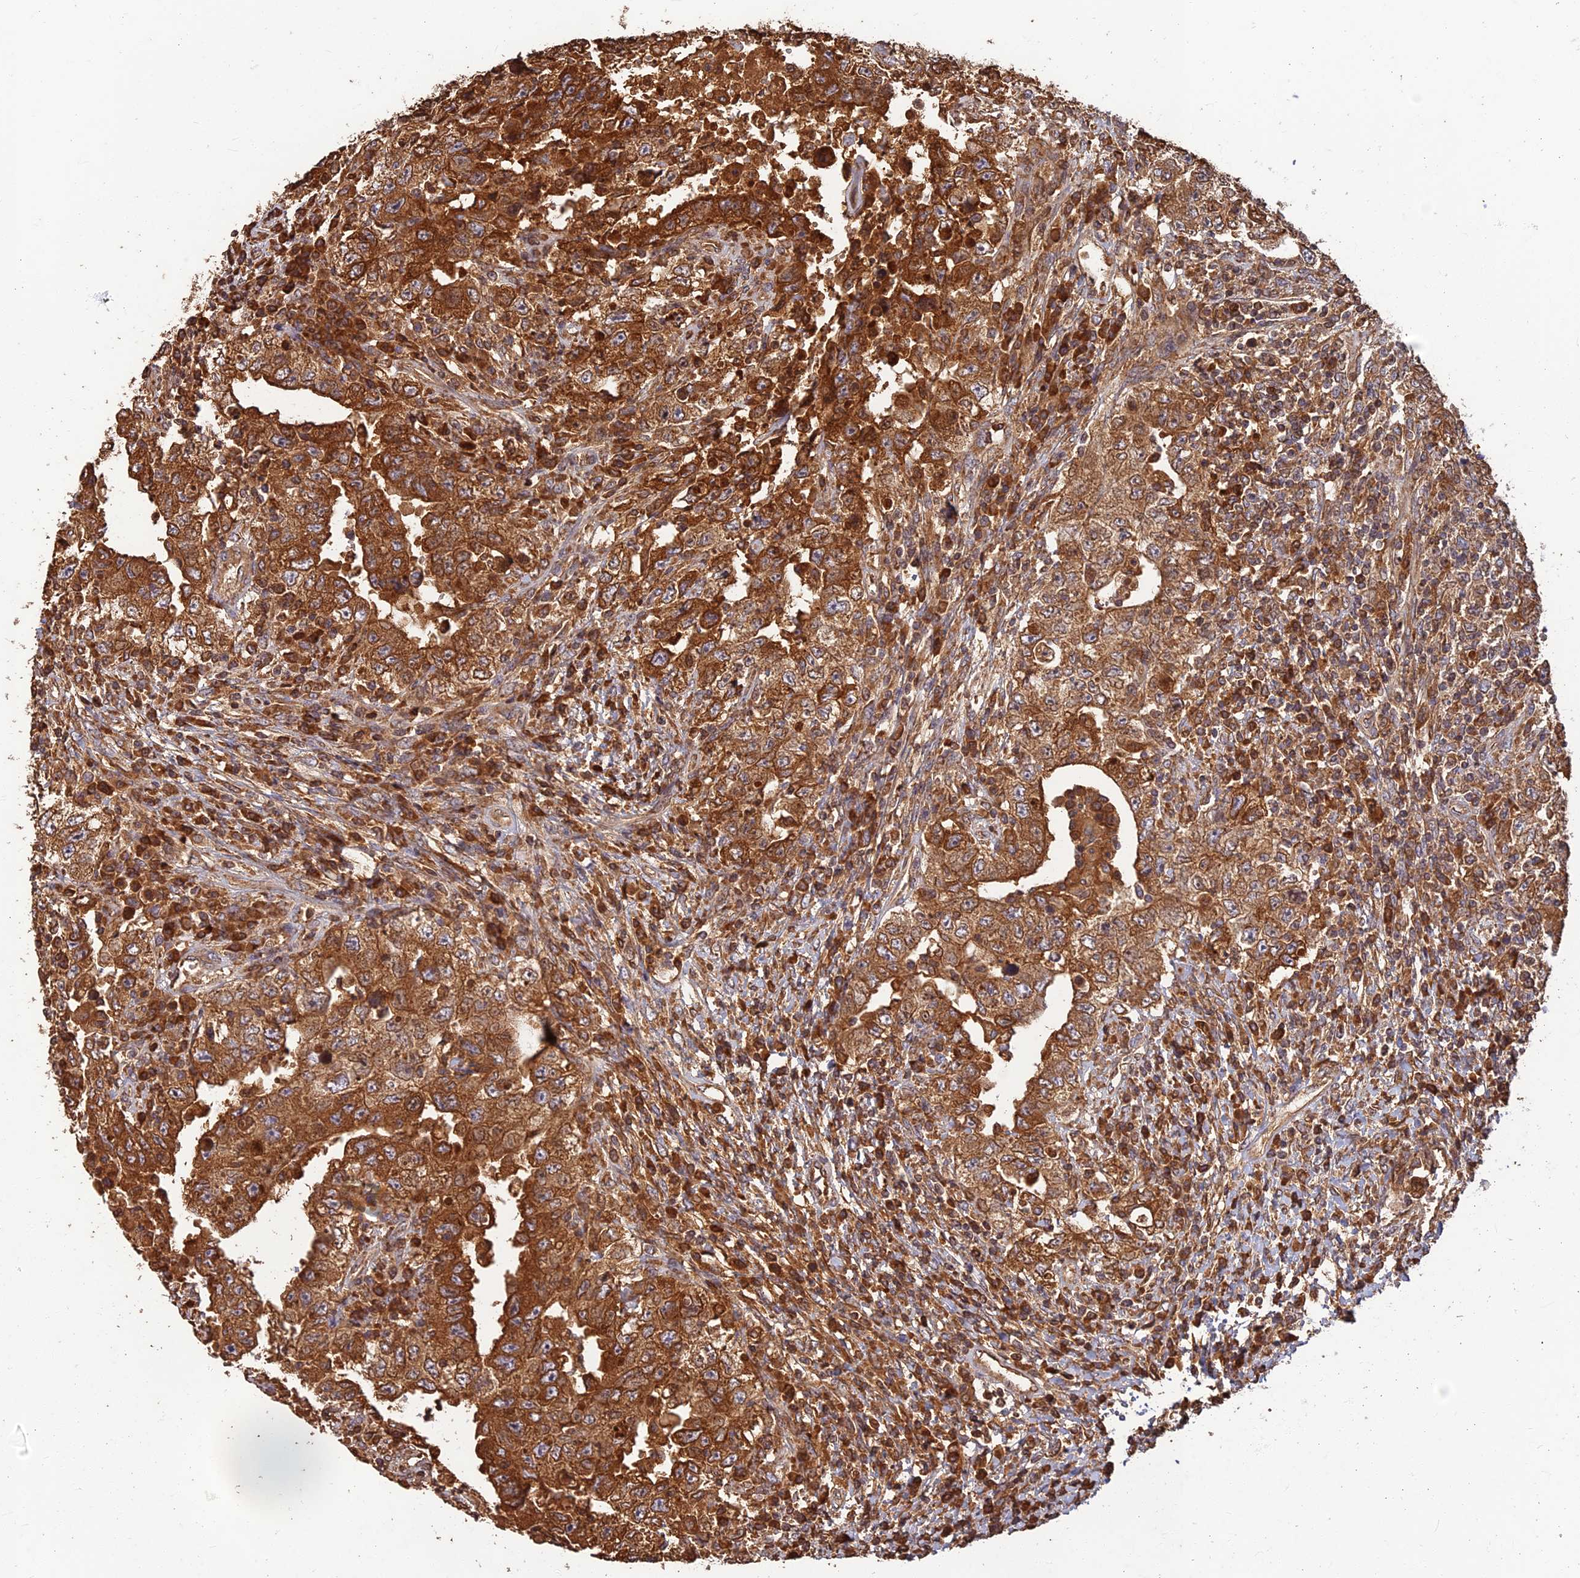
{"staining": {"intensity": "strong", "quantity": ">75%", "location": "cytoplasmic/membranous"}, "tissue": "testis cancer", "cell_type": "Tumor cells", "image_type": "cancer", "snomed": [{"axis": "morphology", "description": "Carcinoma, Embryonal, NOS"}, {"axis": "topography", "description": "Testis"}], "caption": "Immunohistochemical staining of testis cancer (embryonal carcinoma) reveals strong cytoplasmic/membranous protein positivity in approximately >75% of tumor cells.", "gene": "CORO1C", "patient": {"sex": "male", "age": 26}}